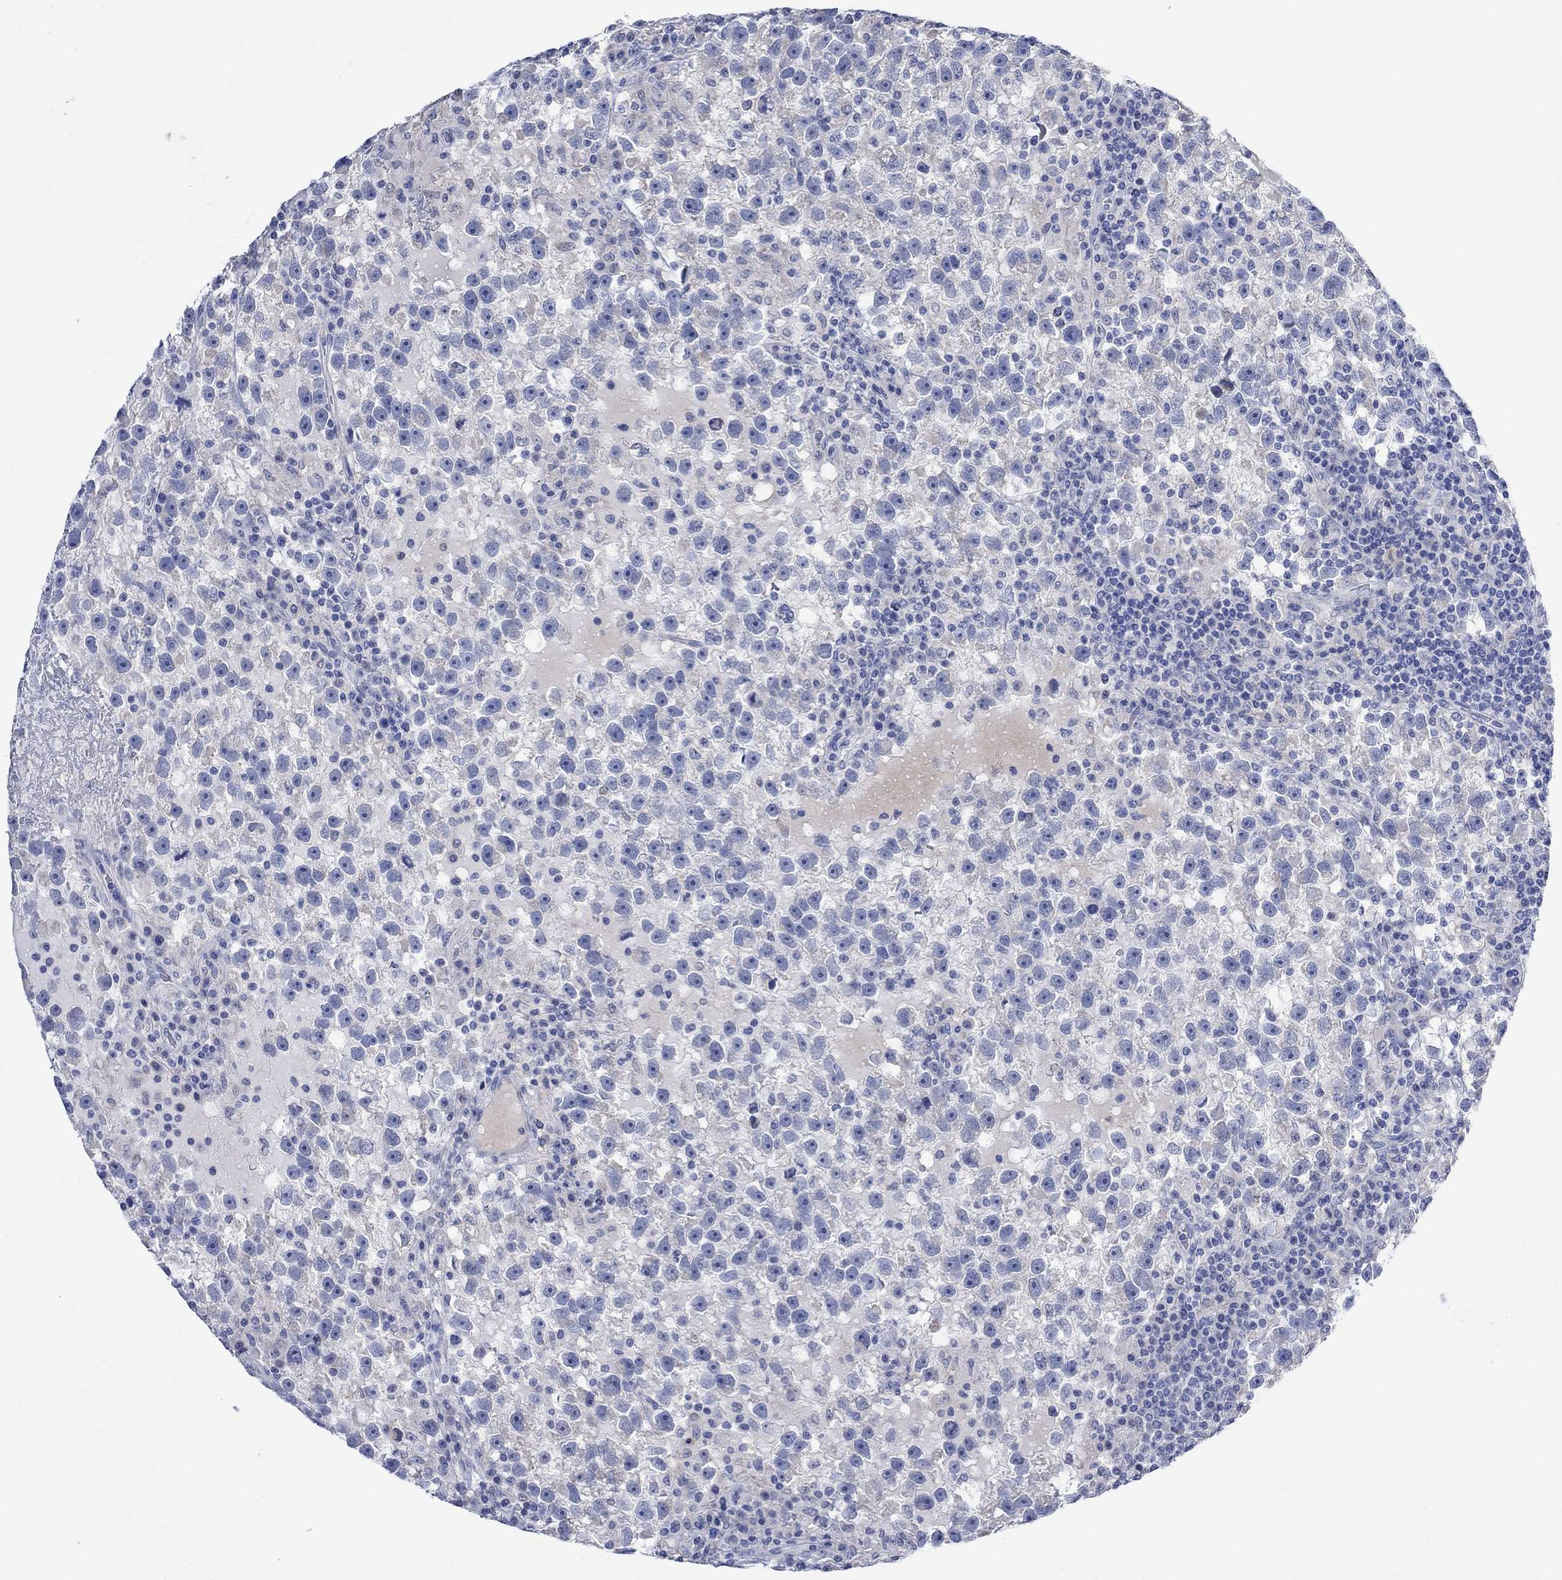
{"staining": {"intensity": "negative", "quantity": "none", "location": "none"}, "tissue": "testis cancer", "cell_type": "Tumor cells", "image_type": "cancer", "snomed": [{"axis": "morphology", "description": "Seminoma, NOS"}, {"axis": "topography", "description": "Testis"}], "caption": "Protein analysis of testis cancer (seminoma) exhibits no significant staining in tumor cells.", "gene": "FBP2", "patient": {"sex": "male", "age": 47}}